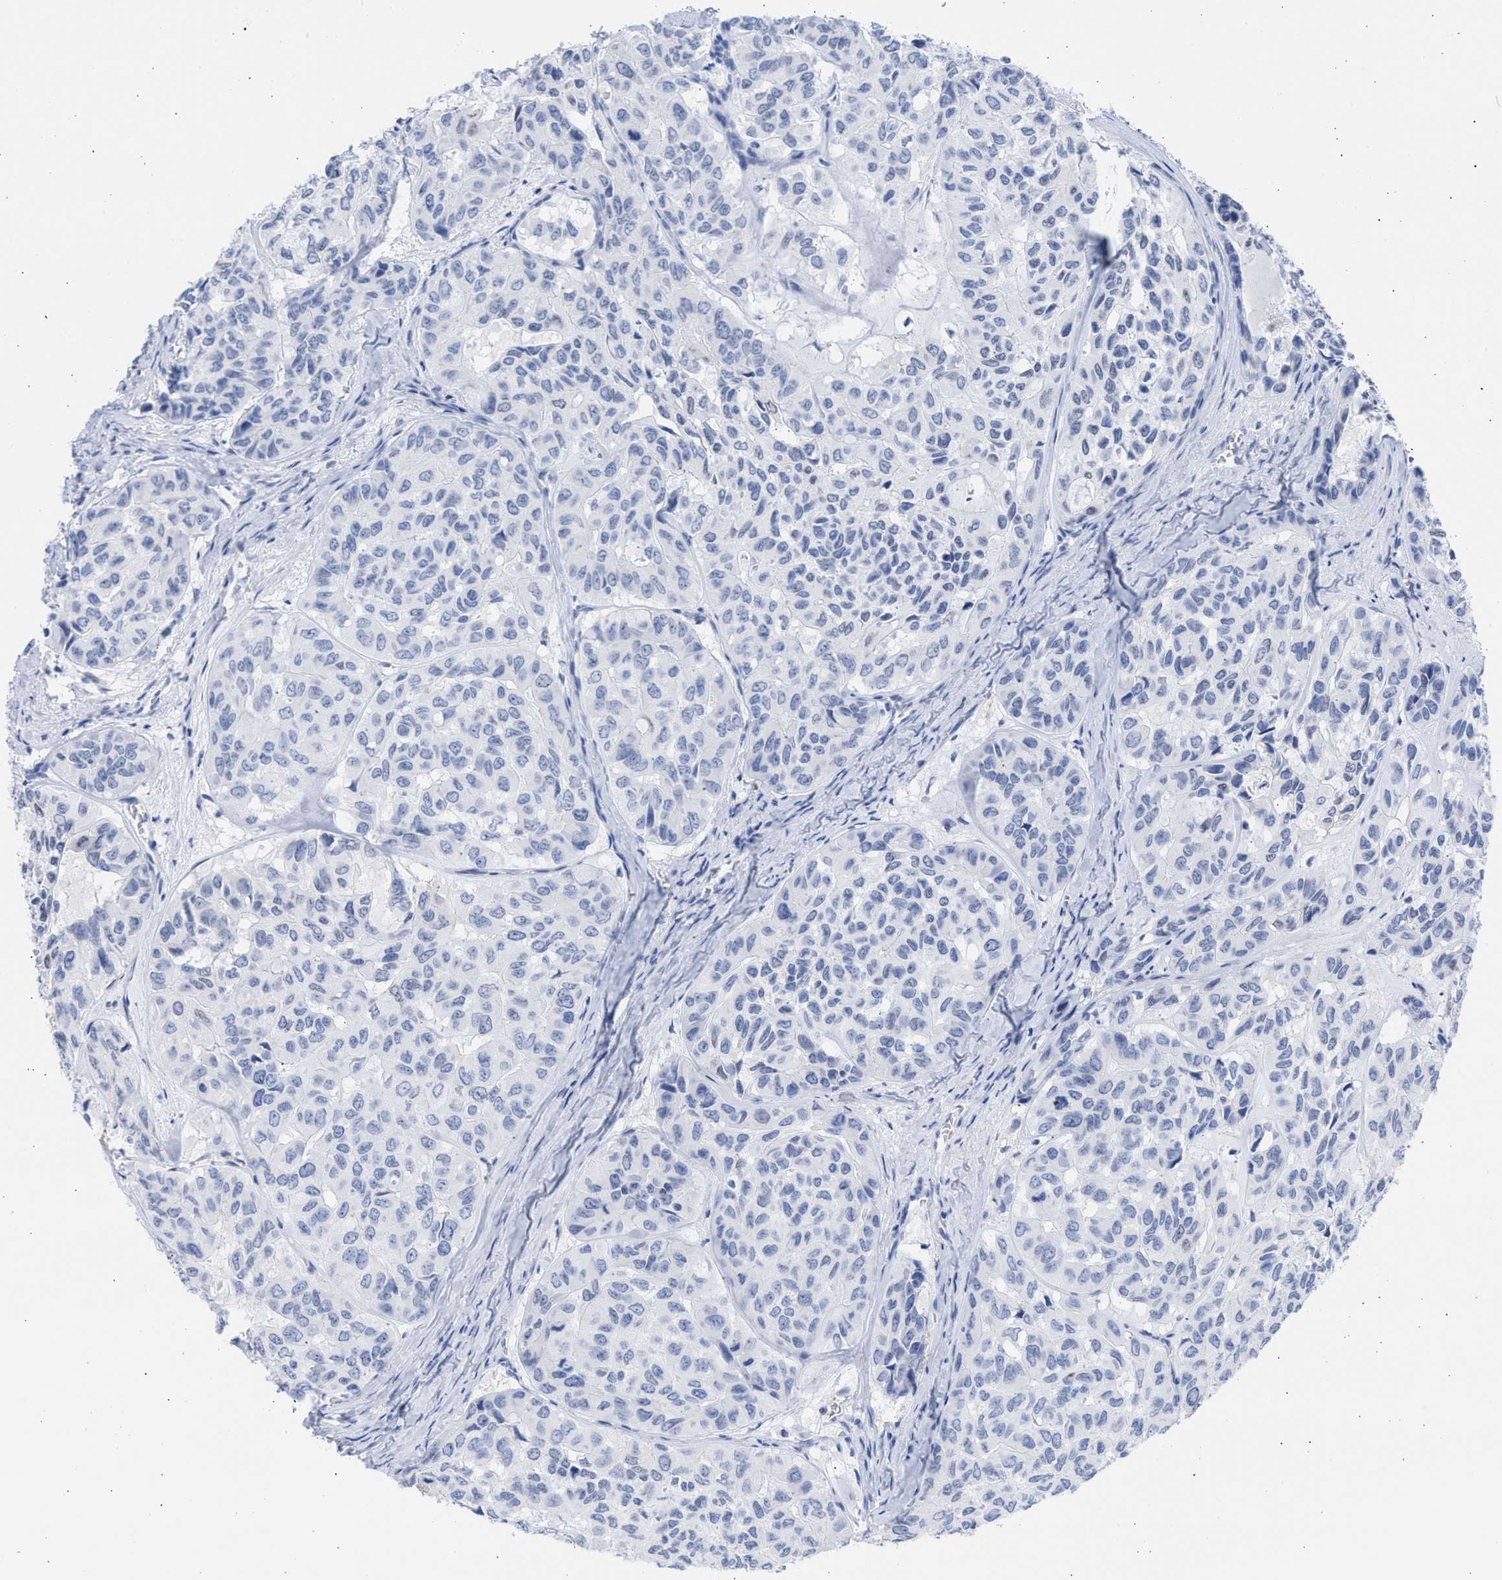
{"staining": {"intensity": "negative", "quantity": "none", "location": "none"}, "tissue": "head and neck cancer", "cell_type": "Tumor cells", "image_type": "cancer", "snomed": [{"axis": "morphology", "description": "Adenocarcinoma, NOS"}, {"axis": "topography", "description": "Salivary gland, NOS"}, {"axis": "topography", "description": "Head-Neck"}], "caption": "A high-resolution histopathology image shows immunohistochemistry staining of head and neck adenocarcinoma, which reveals no significant staining in tumor cells.", "gene": "RSPH1", "patient": {"sex": "female", "age": 76}}